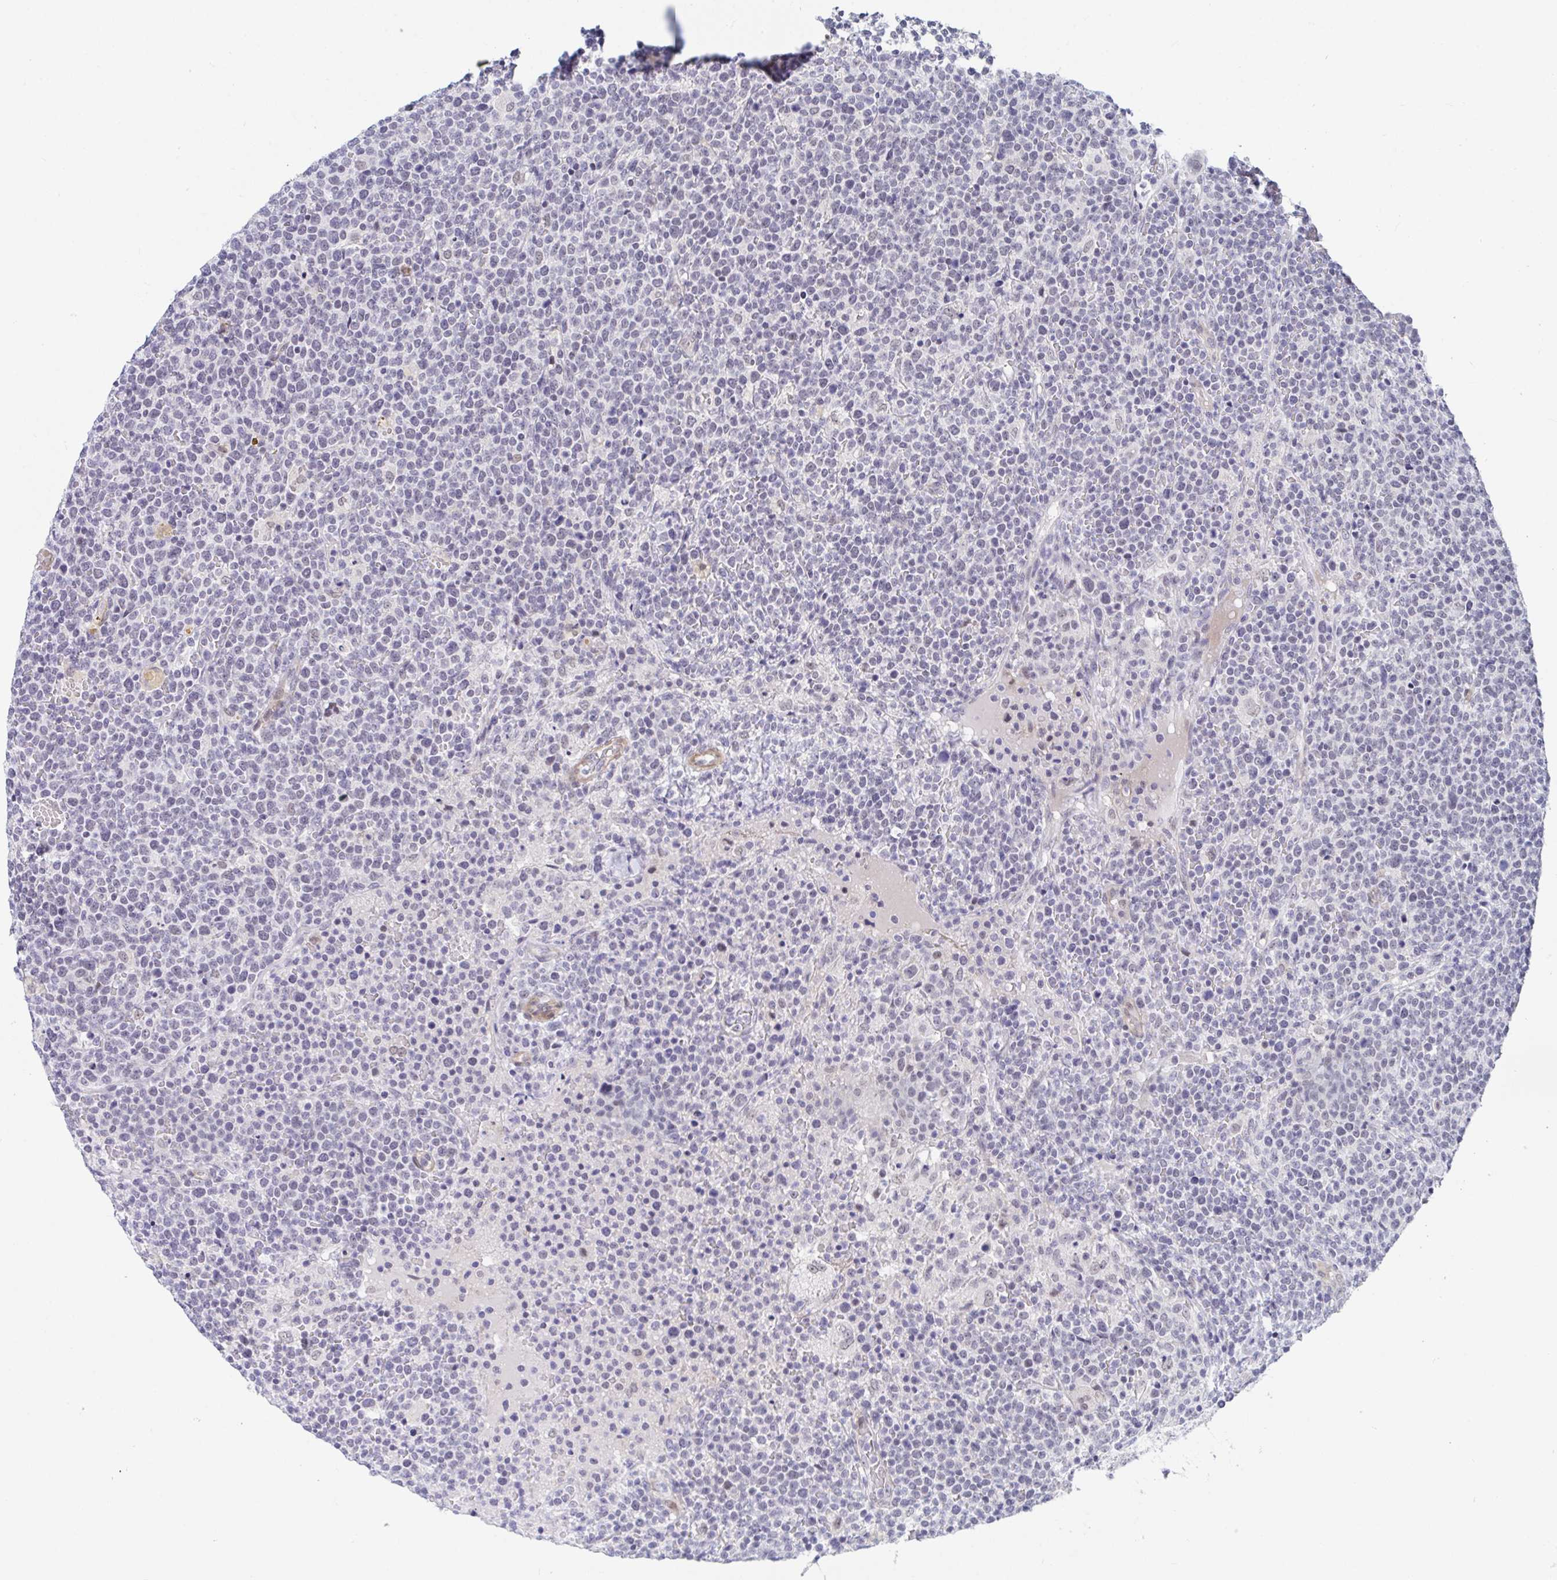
{"staining": {"intensity": "negative", "quantity": "none", "location": "none"}, "tissue": "lymphoma", "cell_type": "Tumor cells", "image_type": "cancer", "snomed": [{"axis": "morphology", "description": "Malignant lymphoma, non-Hodgkin's type, High grade"}, {"axis": "topography", "description": "Lymph node"}], "caption": "This is an immunohistochemistry (IHC) image of lymphoma. There is no positivity in tumor cells.", "gene": "DAOA", "patient": {"sex": "male", "age": 61}}